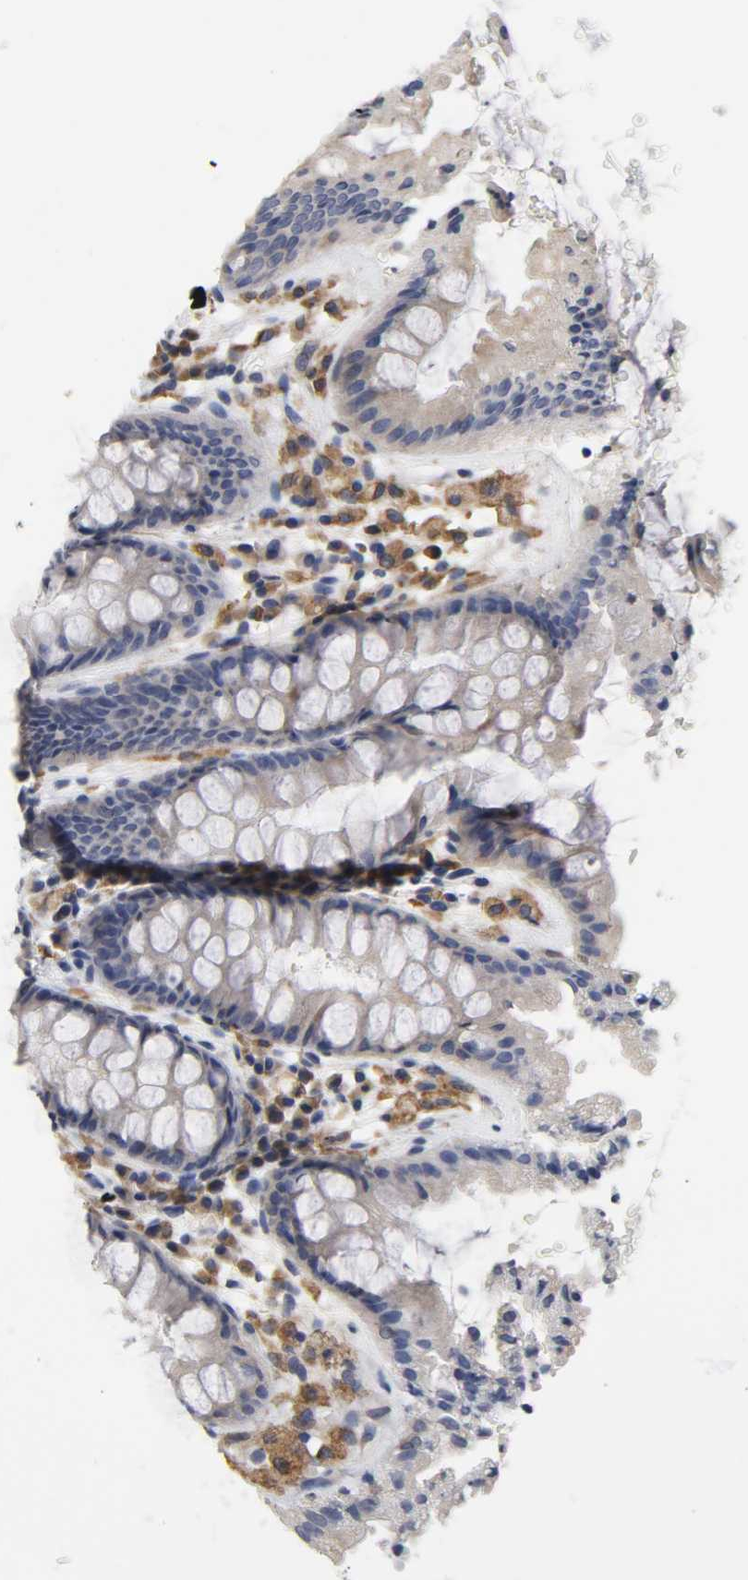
{"staining": {"intensity": "negative", "quantity": "none", "location": "none"}, "tissue": "rectum", "cell_type": "Glandular cells", "image_type": "normal", "snomed": [{"axis": "morphology", "description": "Normal tissue, NOS"}, {"axis": "topography", "description": "Rectum"}], "caption": "DAB (3,3'-diaminobenzidine) immunohistochemical staining of benign human rectum shows no significant staining in glandular cells.", "gene": "HCK", "patient": {"sex": "female", "age": 46}}